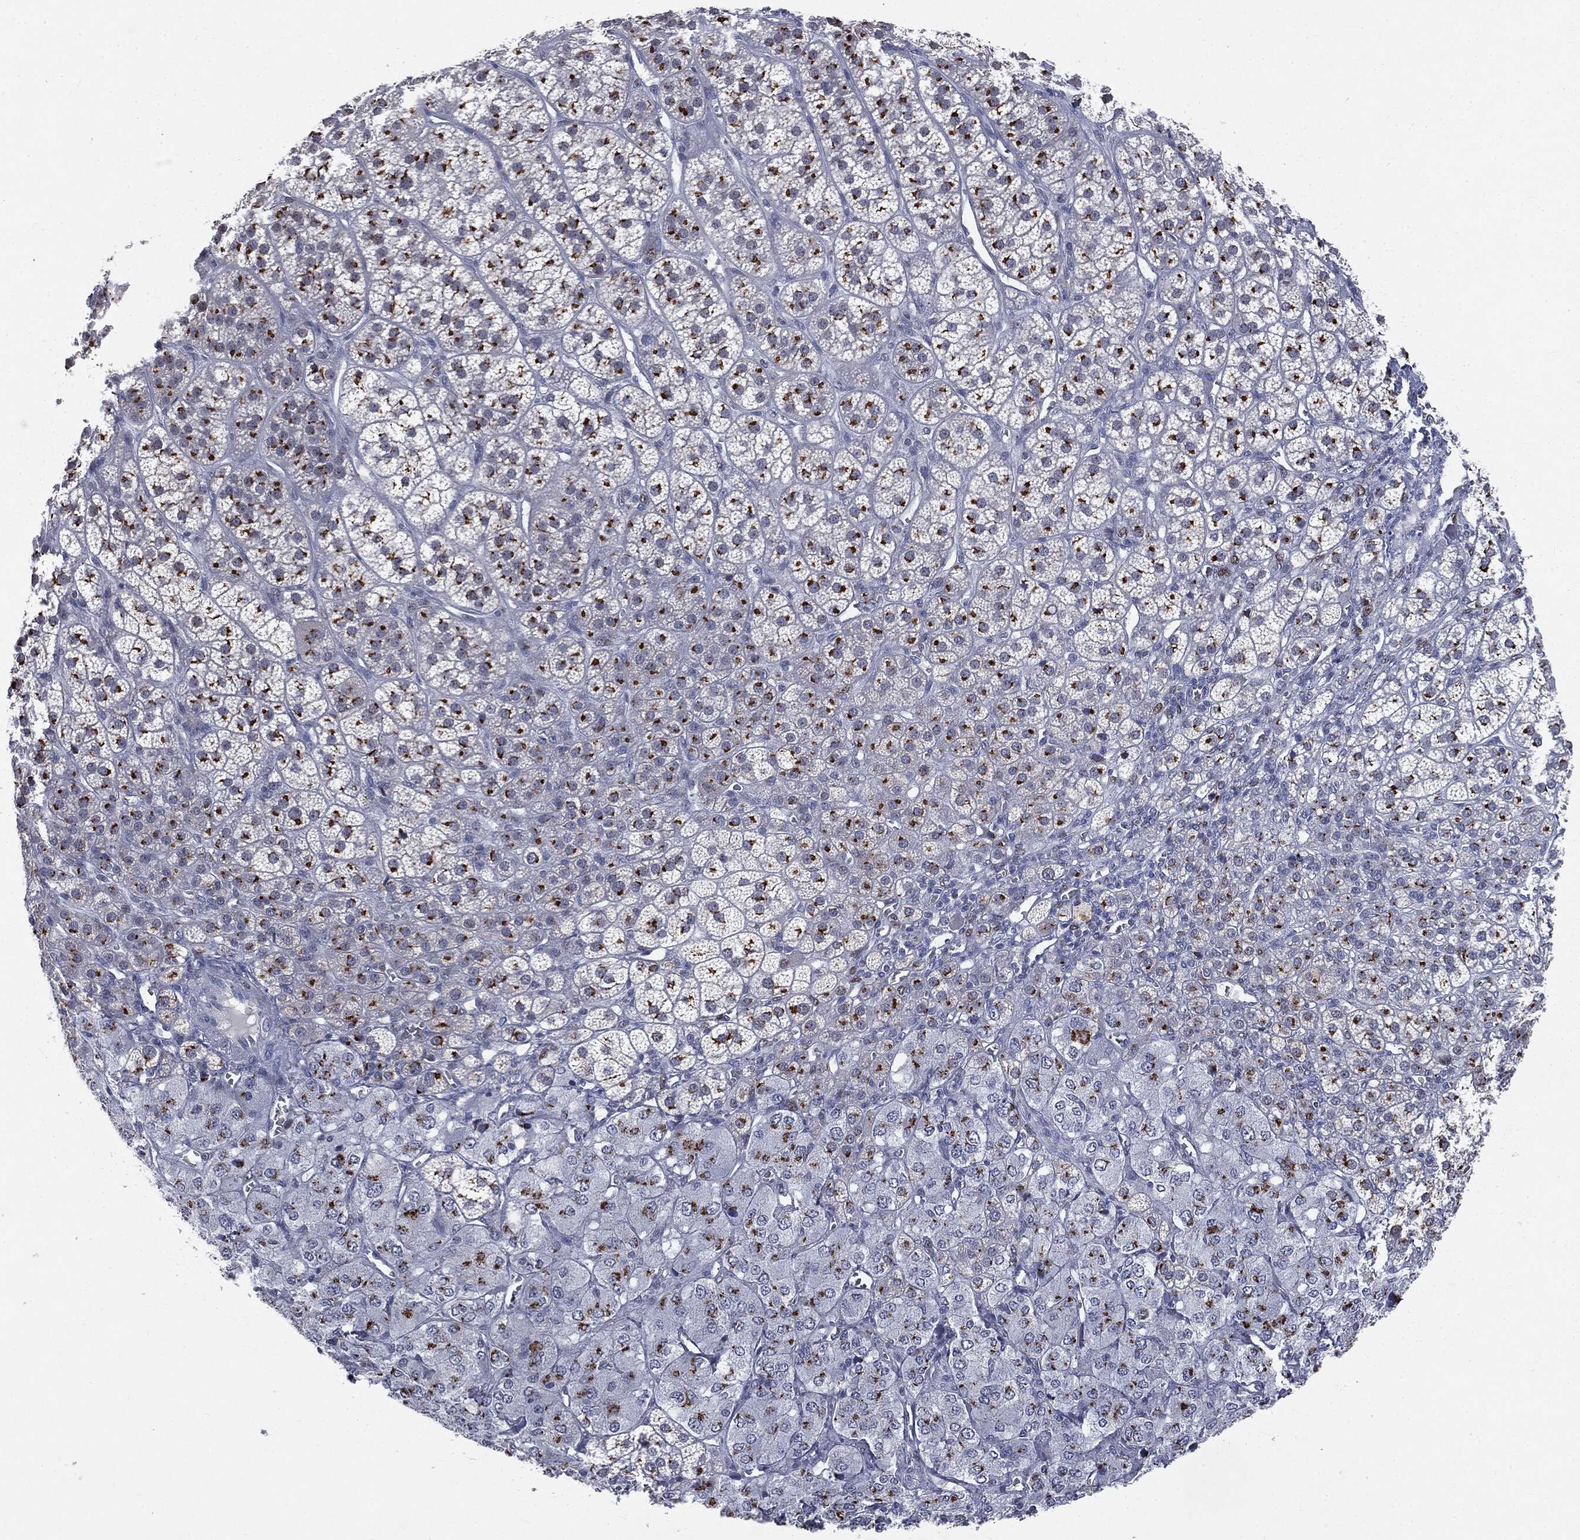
{"staining": {"intensity": "strong", "quantity": "25%-75%", "location": "cytoplasmic/membranous"}, "tissue": "adrenal gland", "cell_type": "Glandular cells", "image_type": "normal", "snomed": [{"axis": "morphology", "description": "Normal tissue, NOS"}, {"axis": "topography", "description": "Adrenal gland"}], "caption": "Immunohistochemical staining of benign human adrenal gland displays high levels of strong cytoplasmic/membranous staining in approximately 25%-75% of glandular cells. (IHC, brightfield microscopy, high magnification).", "gene": "CASD1", "patient": {"sex": "female", "age": 60}}